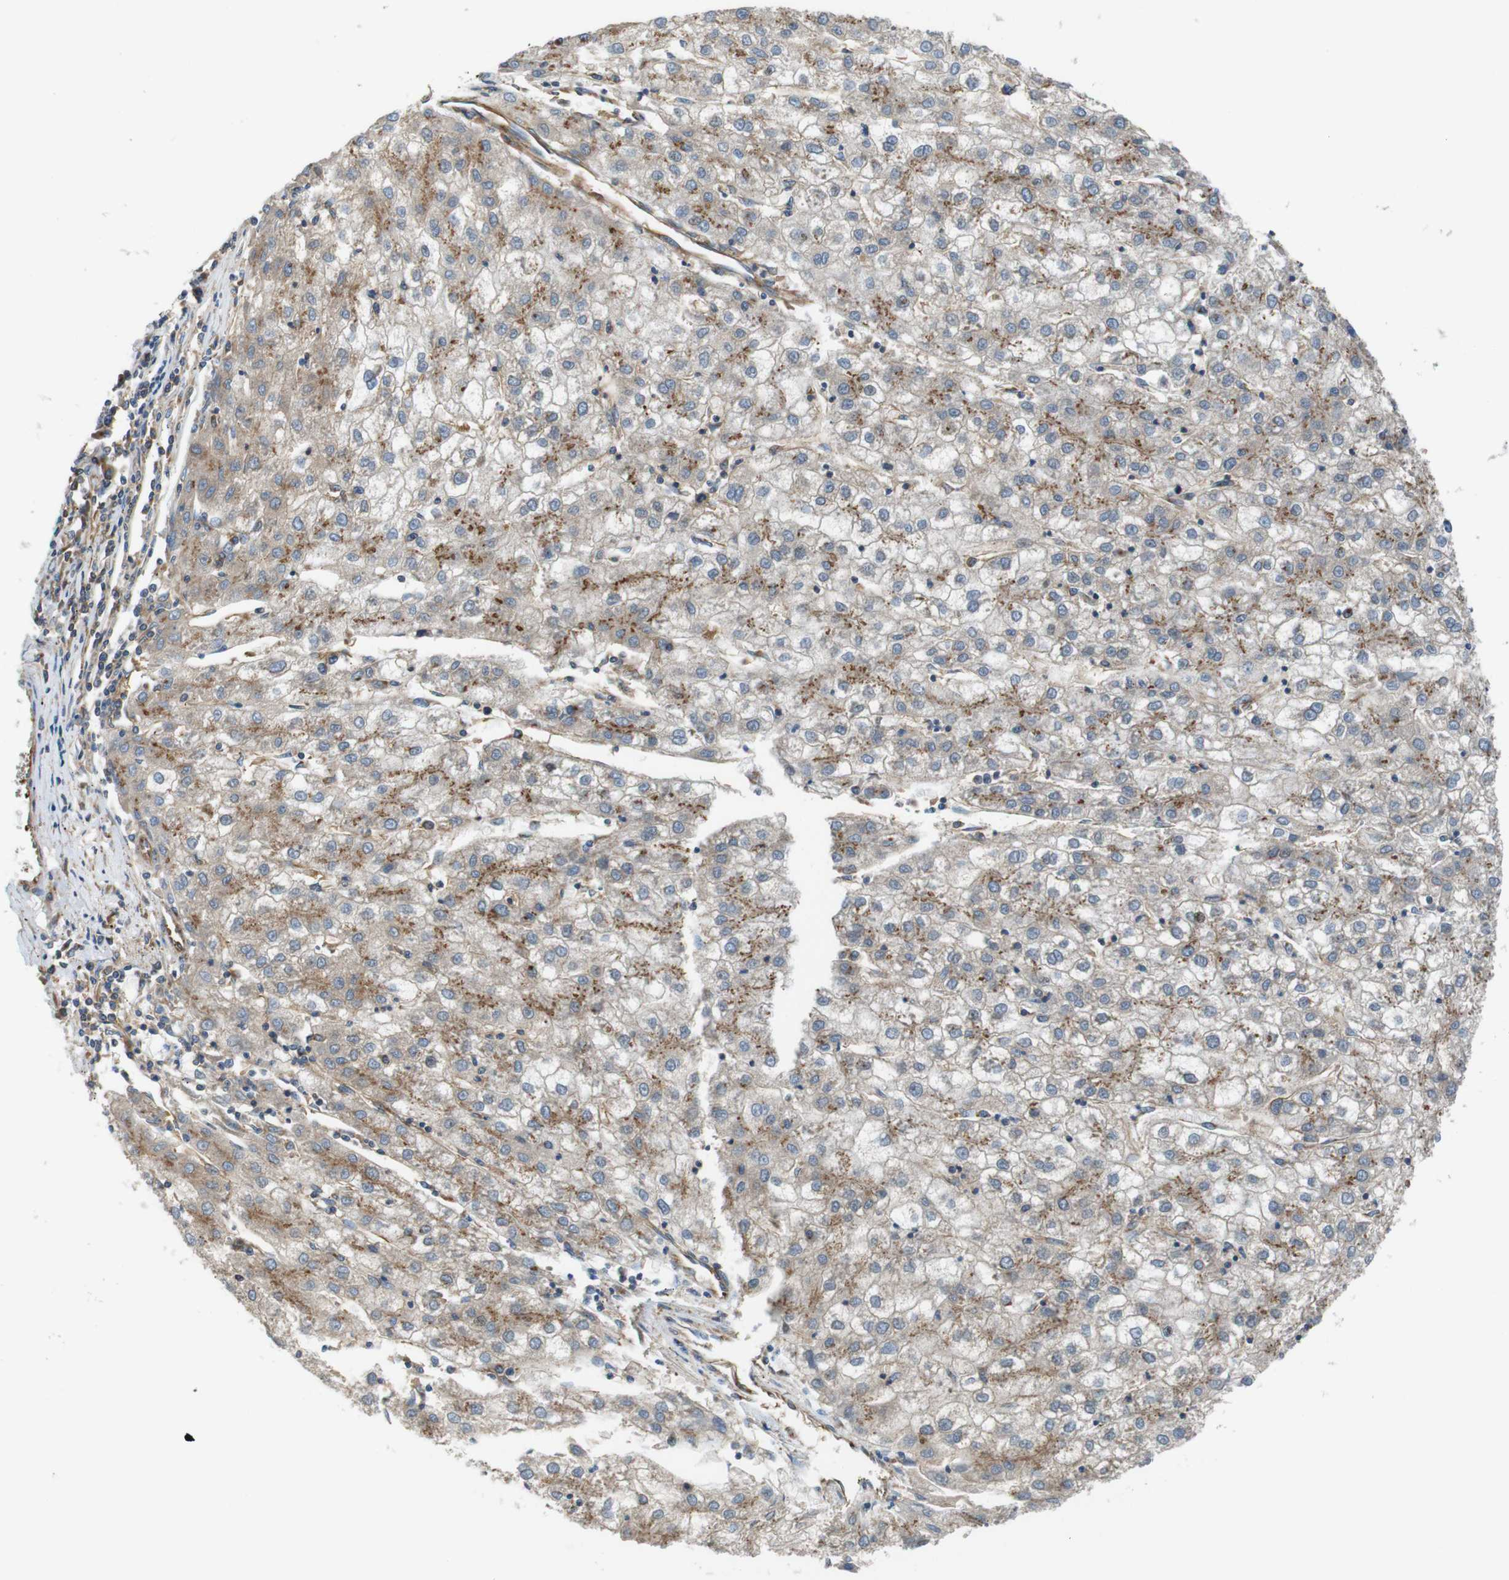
{"staining": {"intensity": "weak", "quantity": ">75%", "location": "cytoplasmic/membranous"}, "tissue": "liver cancer", "cell_type": "Tumor cells", "image_type": "cancer", "snomed": [{"axis": "morphology", "description": "Carcinoma, Hepatocellular, NOS"}, {"axis": "topography", "description": "Liver"}], "caption": "Liver cancer stained with DAB IHC demonstrates low levels of weak cytoplasmic/membranous staining in approximately >75% of tumor cells. The staining was performed using DAB to visualize the protein expression in brown, while the nuclei were stained in blue with hematoxylin (Magnification: 20x).", "gene": "DCTN1", "patient": {"sex": "male", "age": 72}}